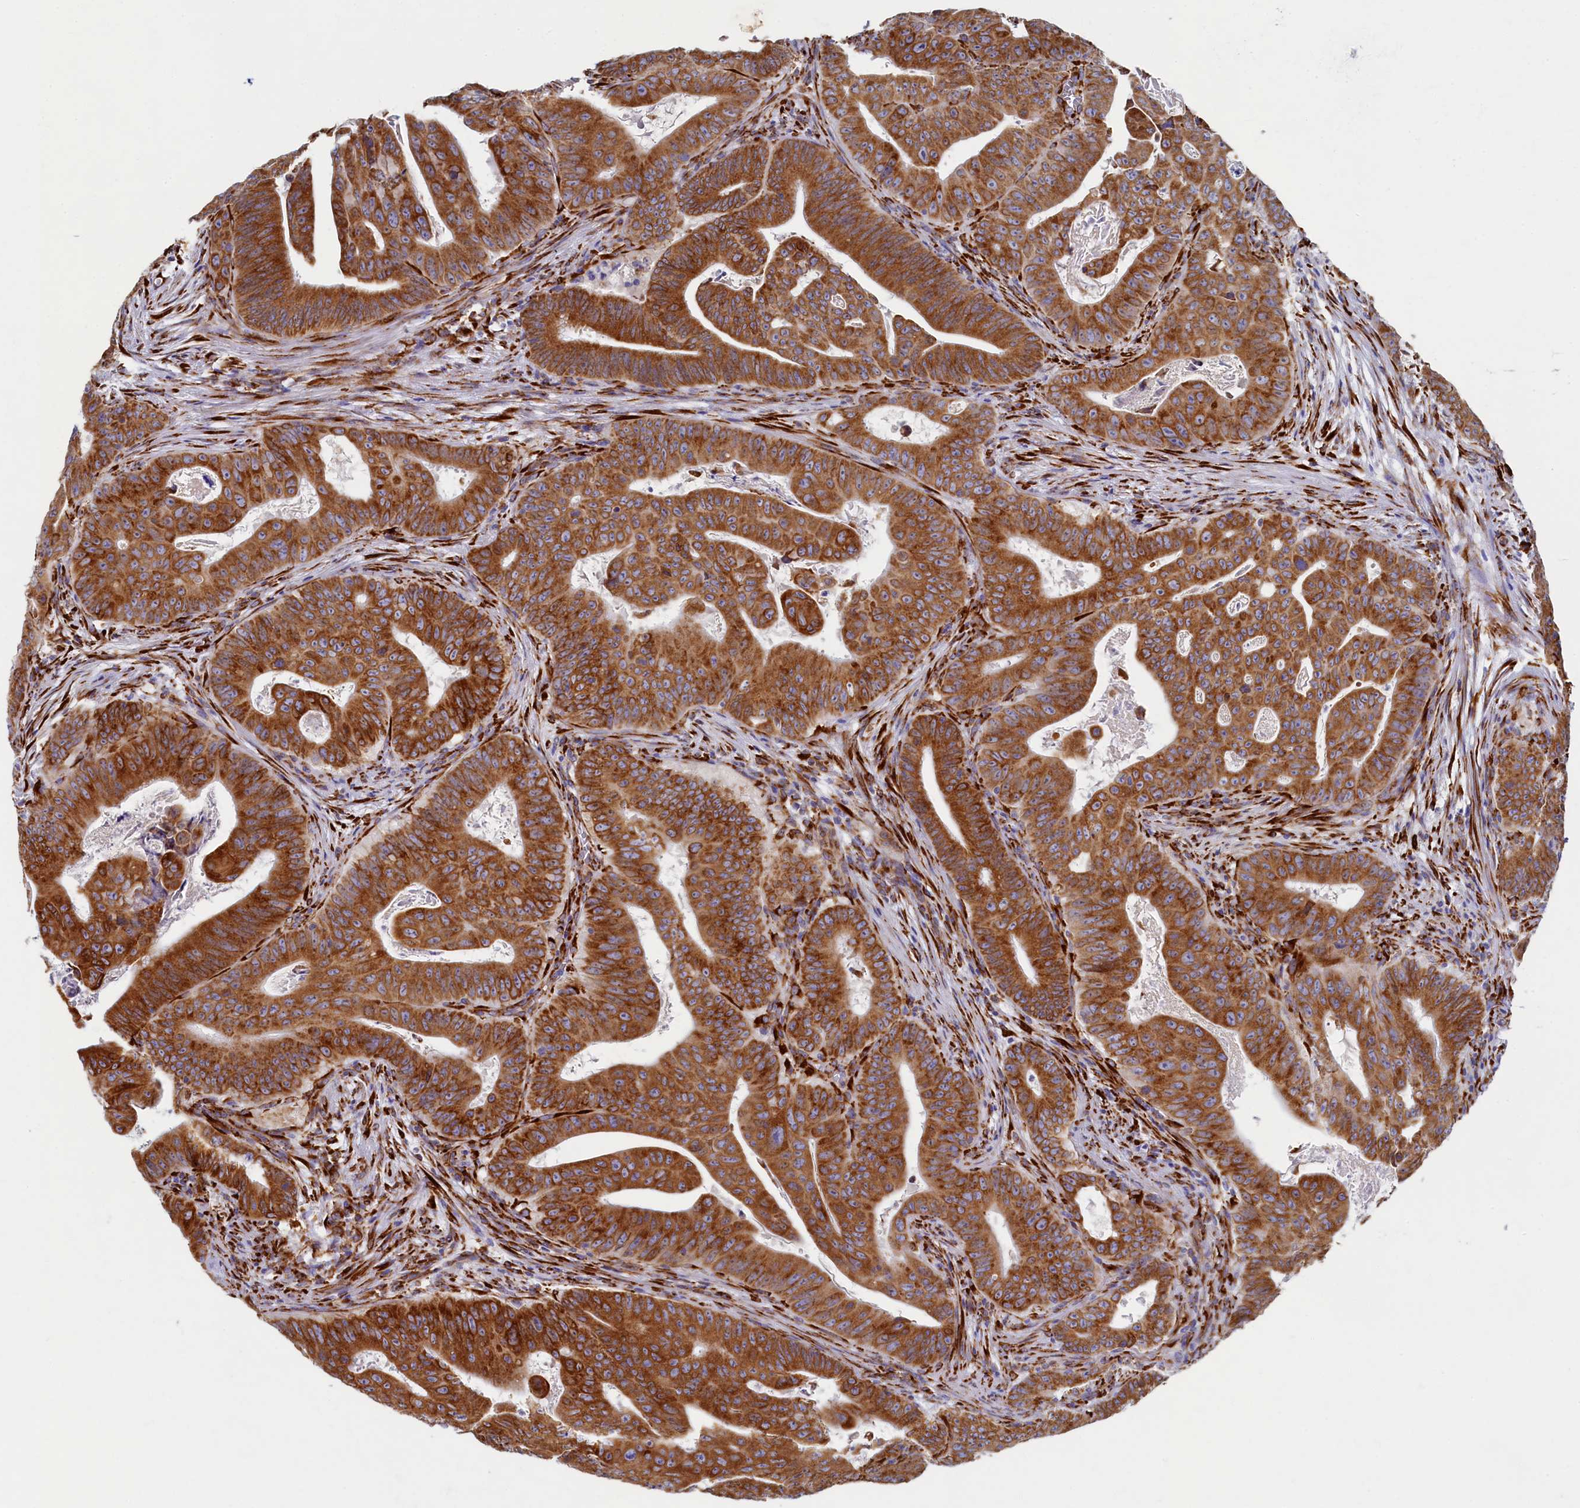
{"staining": {"intensity": "strong", "quantity": ">75%", "location": "cytoplasmic/membranous"}, "tissue": "colorectal cancer", "cell_type": "Tumor cells", "image_type": "cancer", "snomed": [{"axis": "morphology", "description": "Adenocarcinoma, NOS"}, {"axis": "topography", "description": "Rectum"}], "caption": "An image showing strong cytoplasmic/membranous staining in about >75% of tumor cells in colorectal cancer, as visualized by brown immunohistochemical staining.", "gene": "TMEM18", "patient": {"sex": "female", "age": 75}}